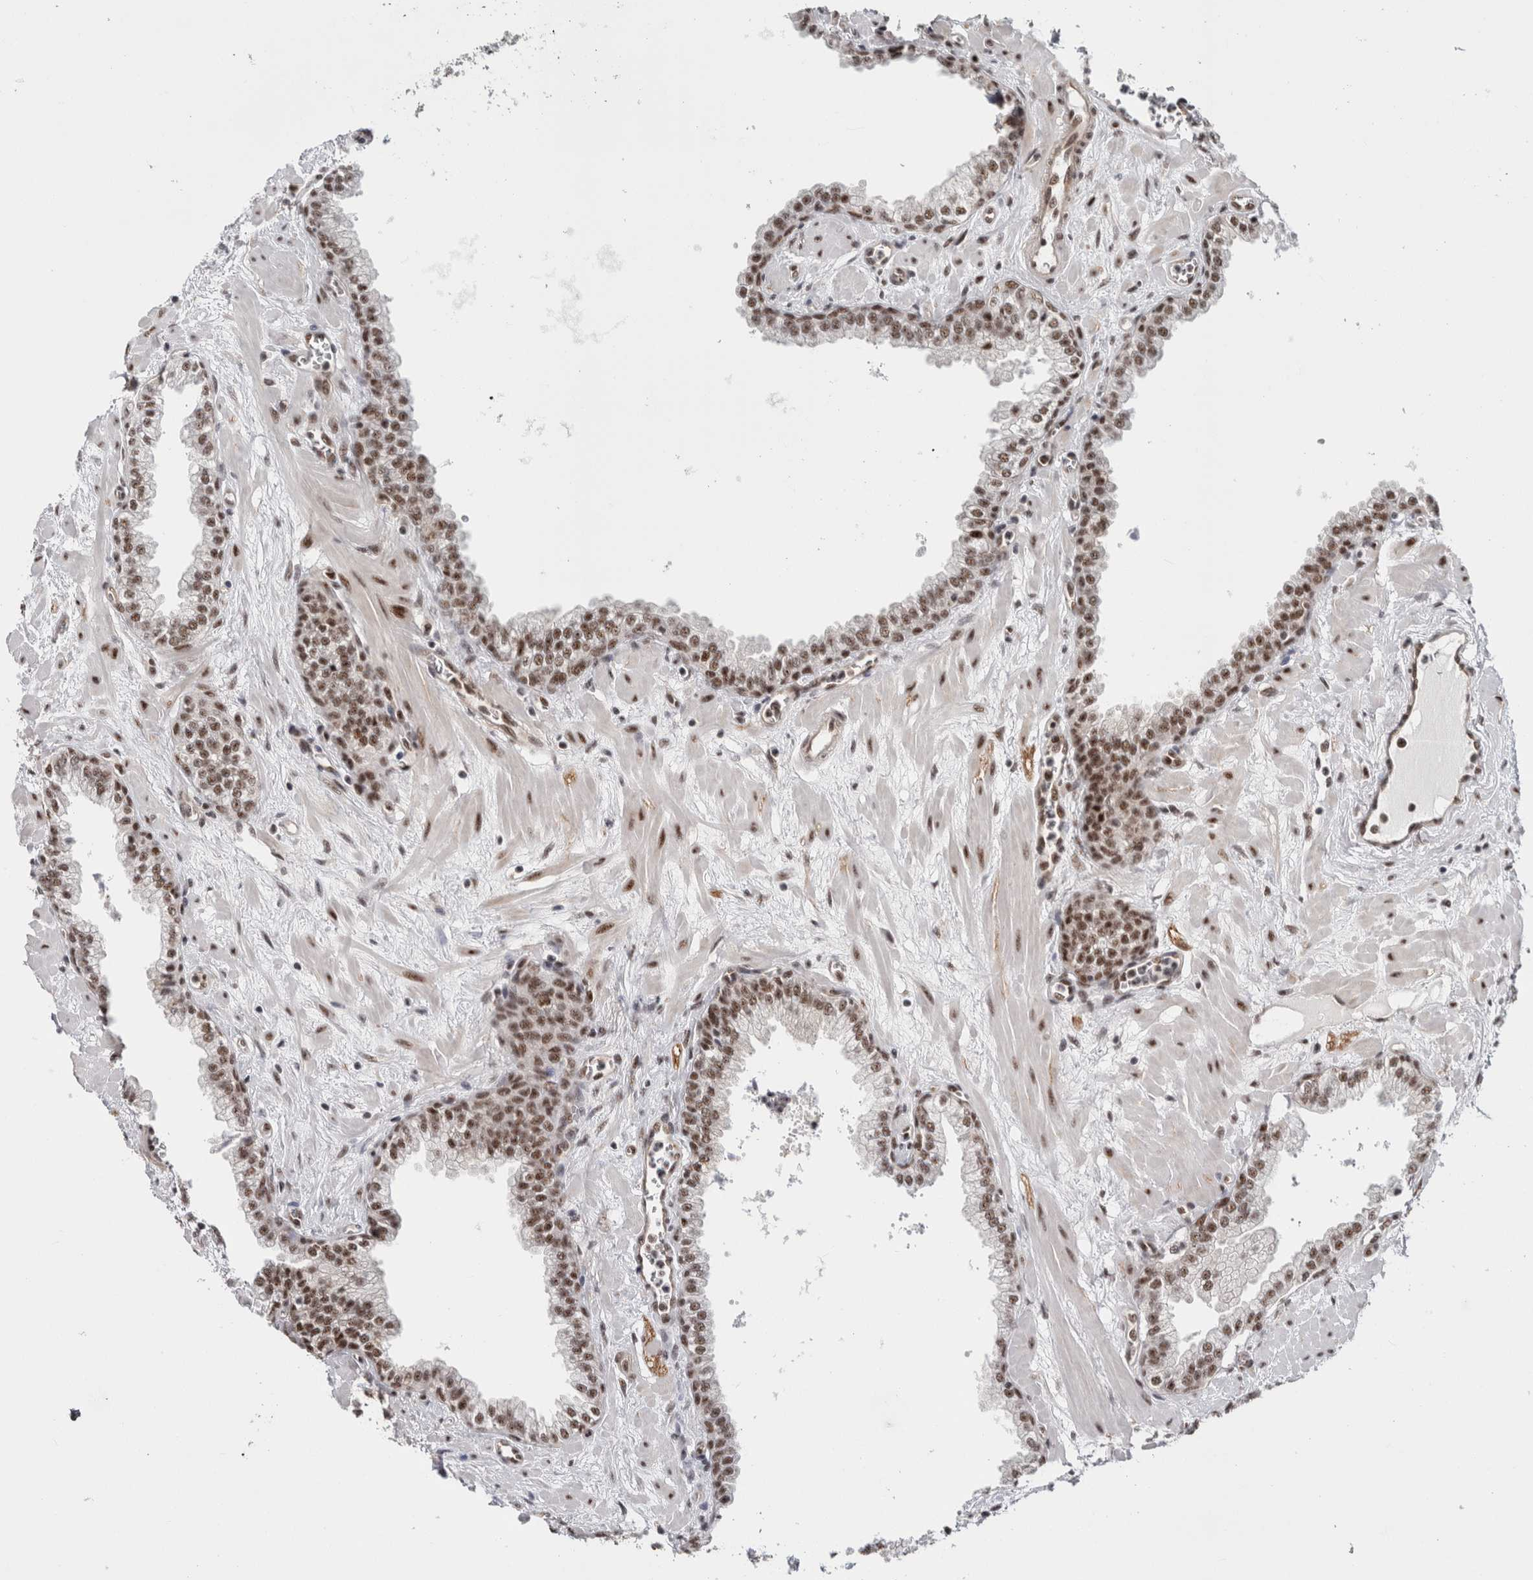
{"staining": {"intensity": "strong", "quantity": ">75%", "location": "nuclear"}, "tissue": "prostate", "cell_type": "Glandular cells", "image_type": "normal", "snomed": [{"axis": "morphology", "description": "Normal tissue, NOS"}, {"axis": "morphology", "description": "Urothelial carcinoma, Low grade"}, {"axis": "topography", "description": "Urinary bladder"}, {"axis": "topography", "description": "Prostate"}], "caption": "DAB (3,3'-diaminobenzidine) immunohistochemical staining of normal human prostate exhibits strong nuclear protein expression in approximately >75% of glandular cells.", "gene": "MKNK1", "patient": {"sex": "male", "age": 60}}